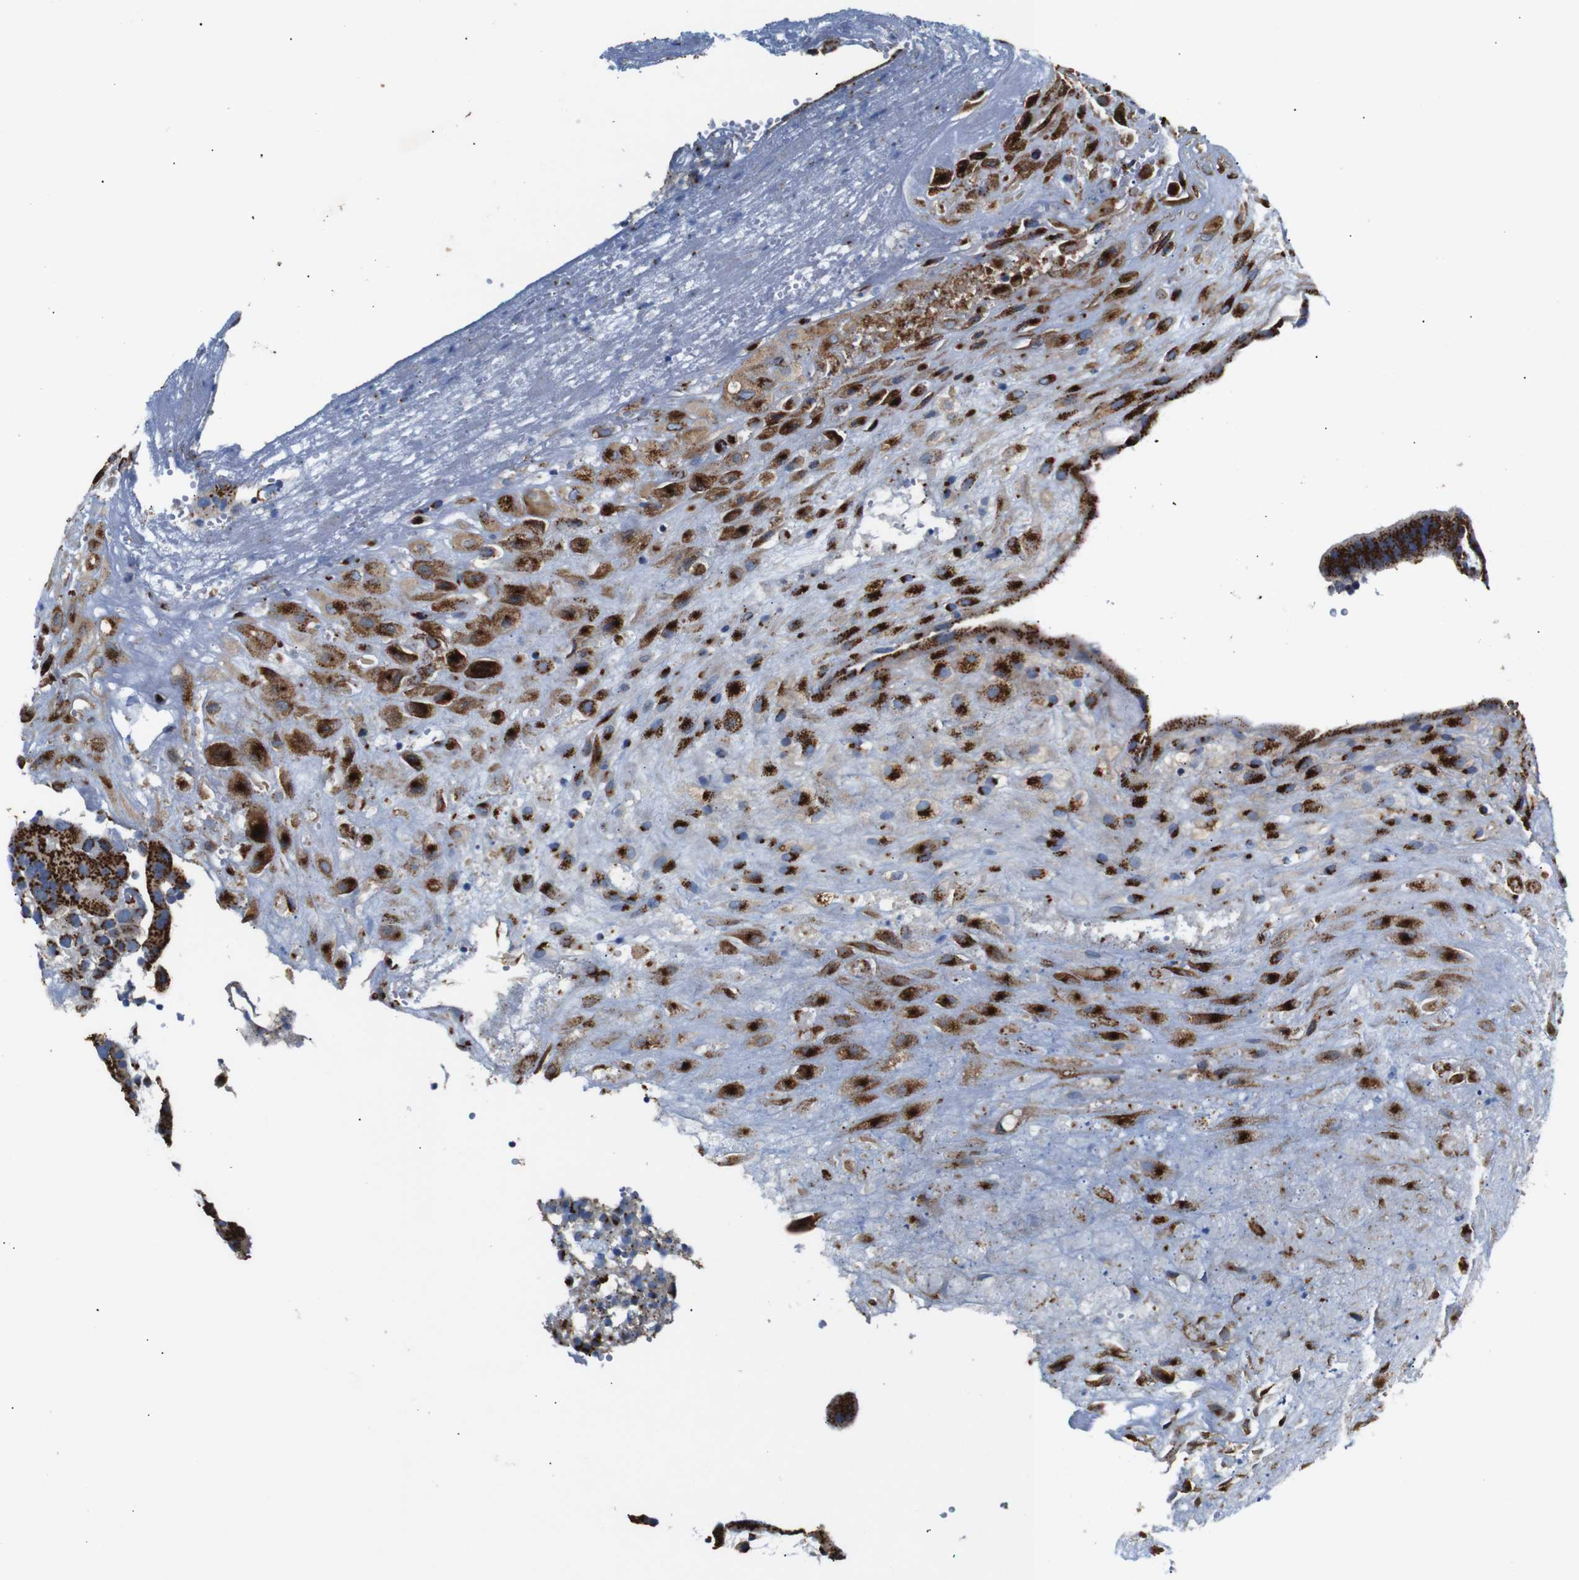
{"staining": {"intensity": "strong", "quantity": ">75%", "location": "cytoplasmic/membranous"}, "tissue": "placenta", "cell_type": "Decidual cells", "image_type": "normal", "snomed": [{"axis": "morphology", "description": "Normal tissue, NOS"}, {"axis": "topography", "description": "Placenta"}], "caption": "Immunohistochemical staining of unremarkable human placenta demonstrates >75% levels of strong cytoplasmic/membranous protein staining in about >75% of decidual cells.", "gene": "TGOLN2", "patient": {"sex": "female", "age": 18}}